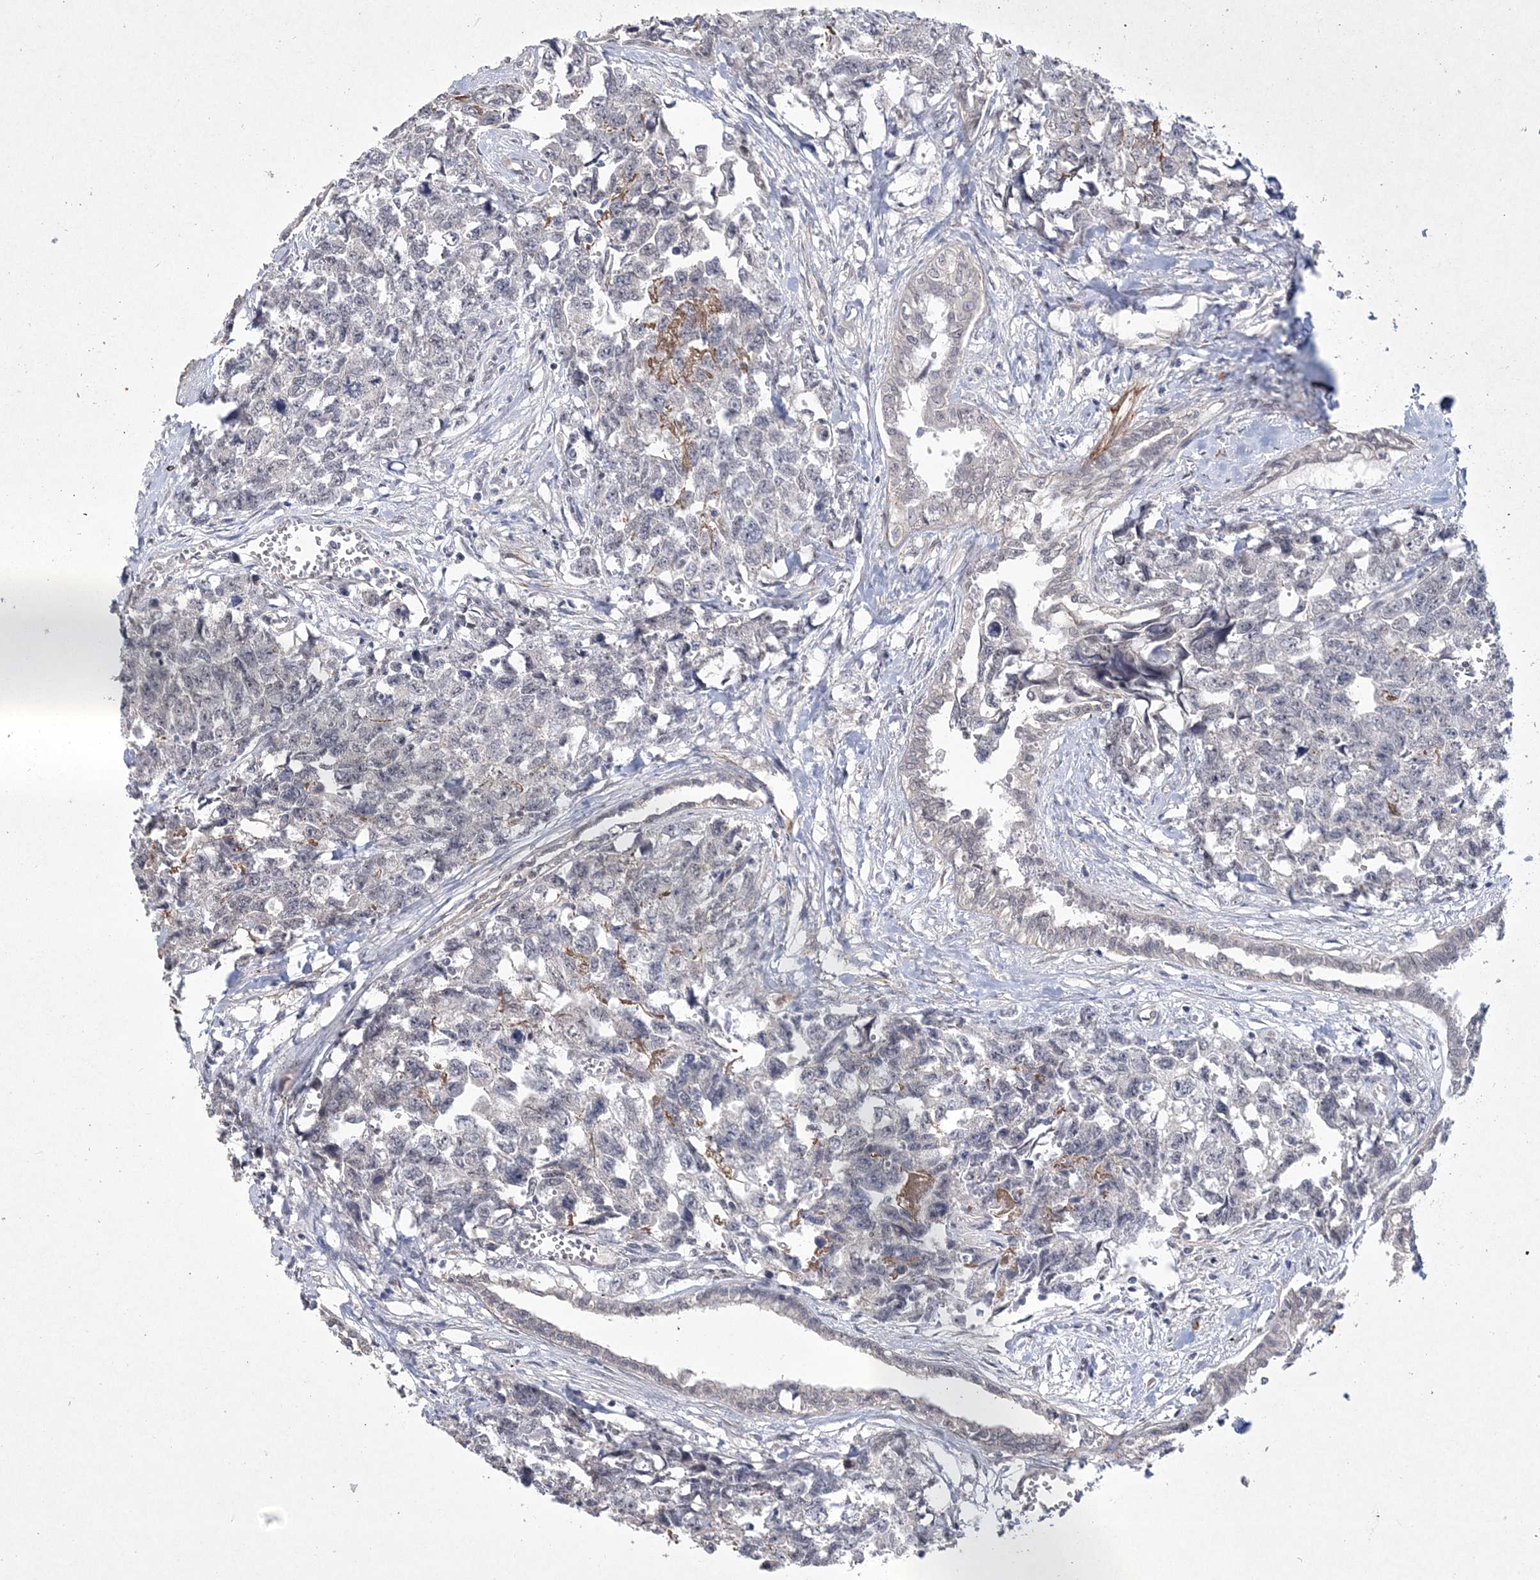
{"staining": {"intensity": "negative", "quantity": "none", "location": "none"}, "tissue": "testis cancer", "cell_type": "Tumor cells", "image_type": "cancer", "snomed": [{"axis": "morphology", "description": "Carcinoma, Embryonal, NOS"}, {"axis": "topography", "description": "Testis"}], "caption": "An immunohistochemistry (IHC) histopathology image of testis cancer is shown. There is no staining in tumor cells of testis cancer.", "gene": "DPCD", "patient": {"sex": "male", "age": 31}}